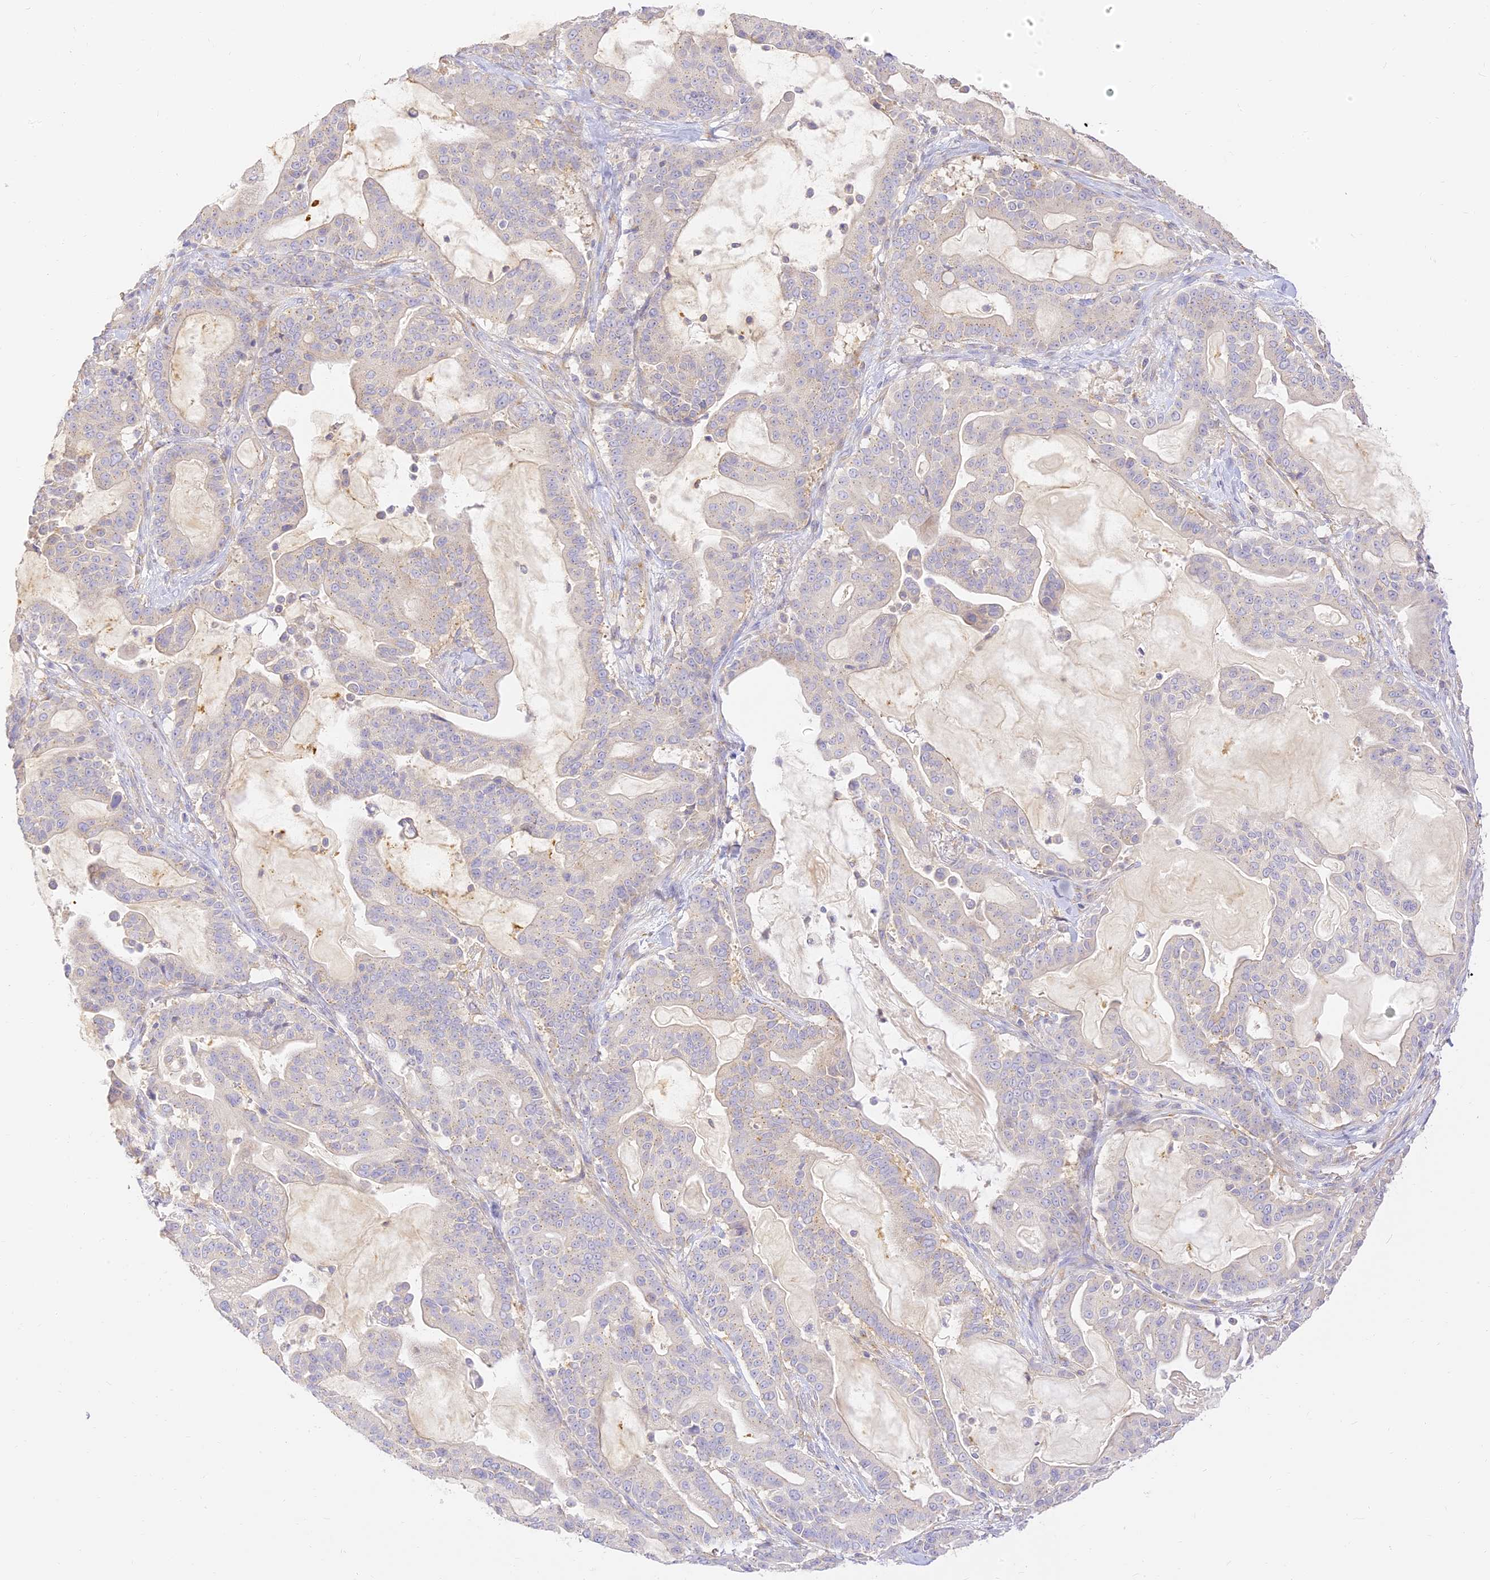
{"staining": {"intensity": "negative", "quantity": "none", "location": "none"}, "tissue": "pancreatic cancer", "cell_type": "Tumor cells", "image_type": "cancer", "snomed": [{"axis": "morphology", "description": "Adenocarcinoma, NOS"}, {"axis": "topography", "description": "Pancreas"}], "caption": "The immunohistochemistry micrograph has no significant staining in tumor cells of pancreatic cancer (adenocarcinoma) tissue.", "gene": "SEC13", "patient": {"sex": "male", "age": 63}}